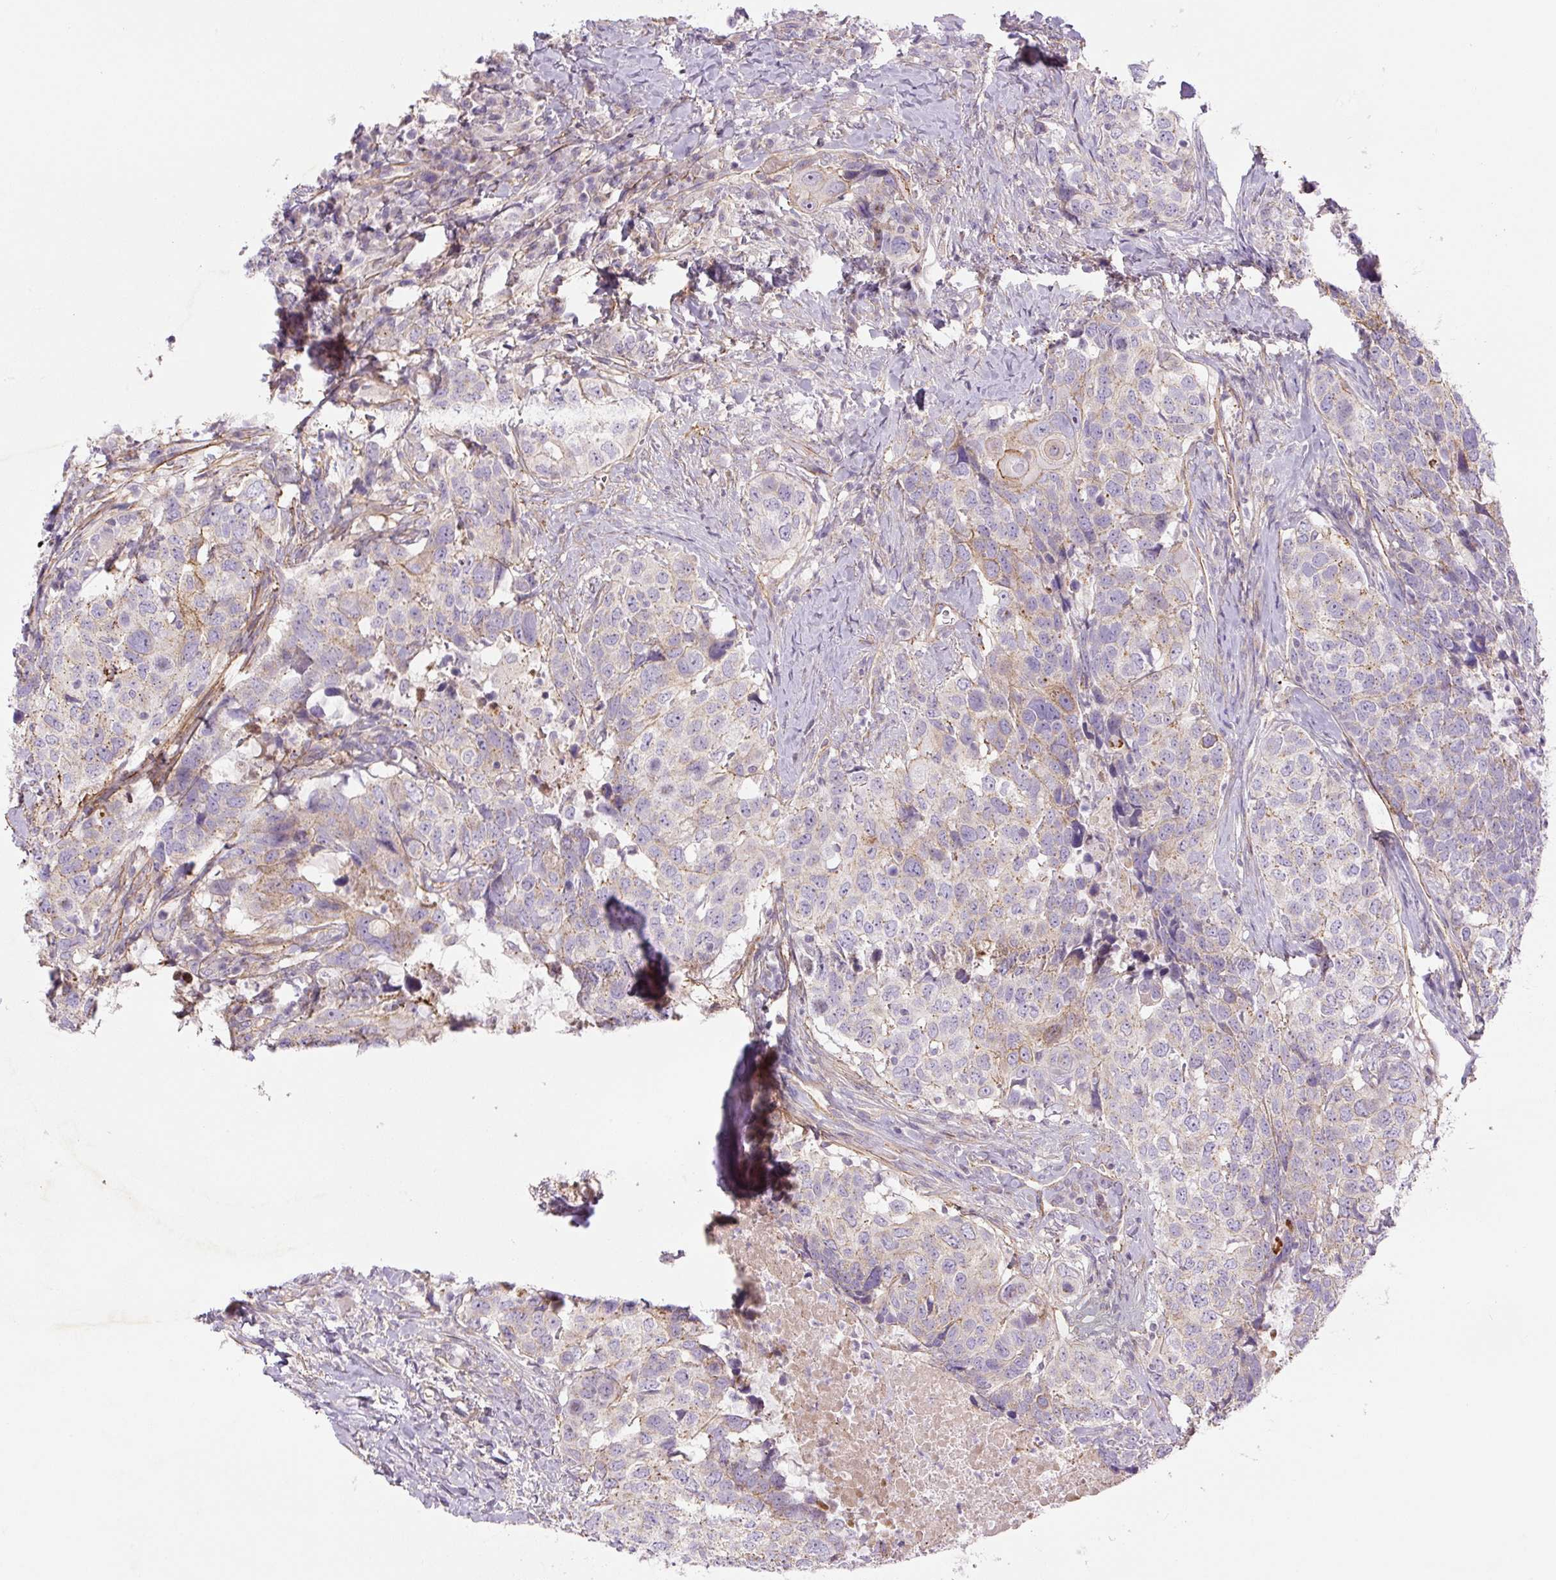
{"staining": {"intensity": "negative", "quantity": "none", "location": "none"}, "tissue": "head and neck cancer", "cell_type": "Tumor cells", "image_type": "cancer", "snomed": [{"axis": "morphology", "description": "Normal tissue, NOS"}, {"axis": "morphology", "description": "Squamous cell carcinoma, NOS"}, {"axis": "topography", "description": "Skeletal muscle"}, {"axis": "topography", "description": "Vascular tissue"}, {"axis": "topography", "description": "Peripheral nerve tissue"}, {"axis": "topography", "description": "Head-Neck"}], "caption": "High power microscopy photomicrograph of an immunohistochemistry (IHC) photomicrograph of head and neck cancer (squamous cell carcinoma), revealing no significant positivity in tumor cells.", "gene": "CCNI2", "patient": {"sex": "male", "age": 66}}